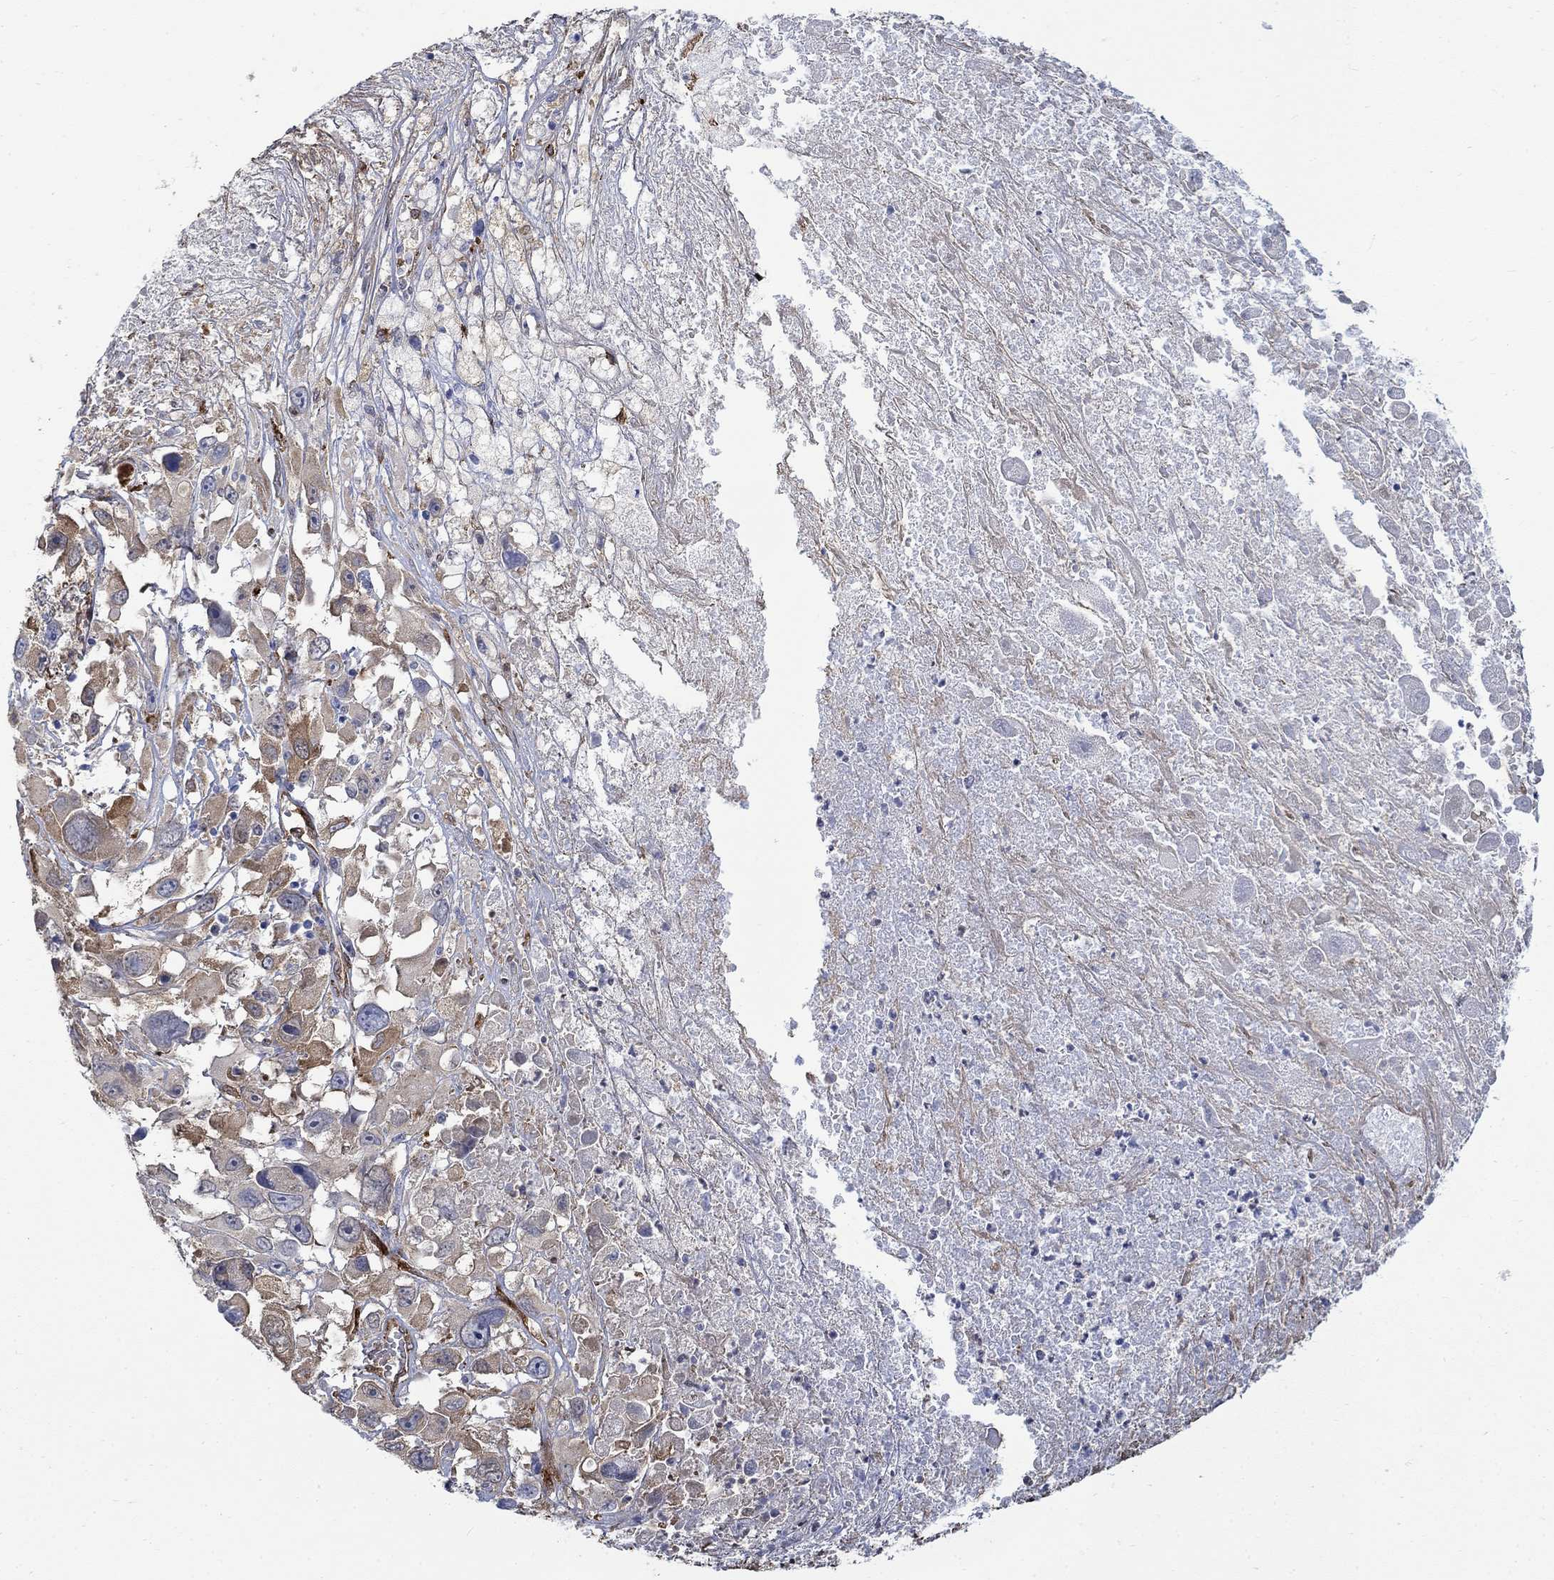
{"staining": {"intensity": "strong", "quantity": "<25%", "location": "cytoplasmic/membranous"}, "tissue": "melanoma", "cell_type": "Tumor cells", "image_type": "cancer", "snomed": [{"axis": "morphology", "description": "Malignant melanoma, Metastatic site"}, {"axis": "topography", "description": "Lymph node"}], "caption": "This is an image of IHC staining of melanoma, which shows strong positivity in the cytoplasmic/membranous of tumor cells.", "gene": "TGM2", "patient": {"sex": "male", "age": 50}}